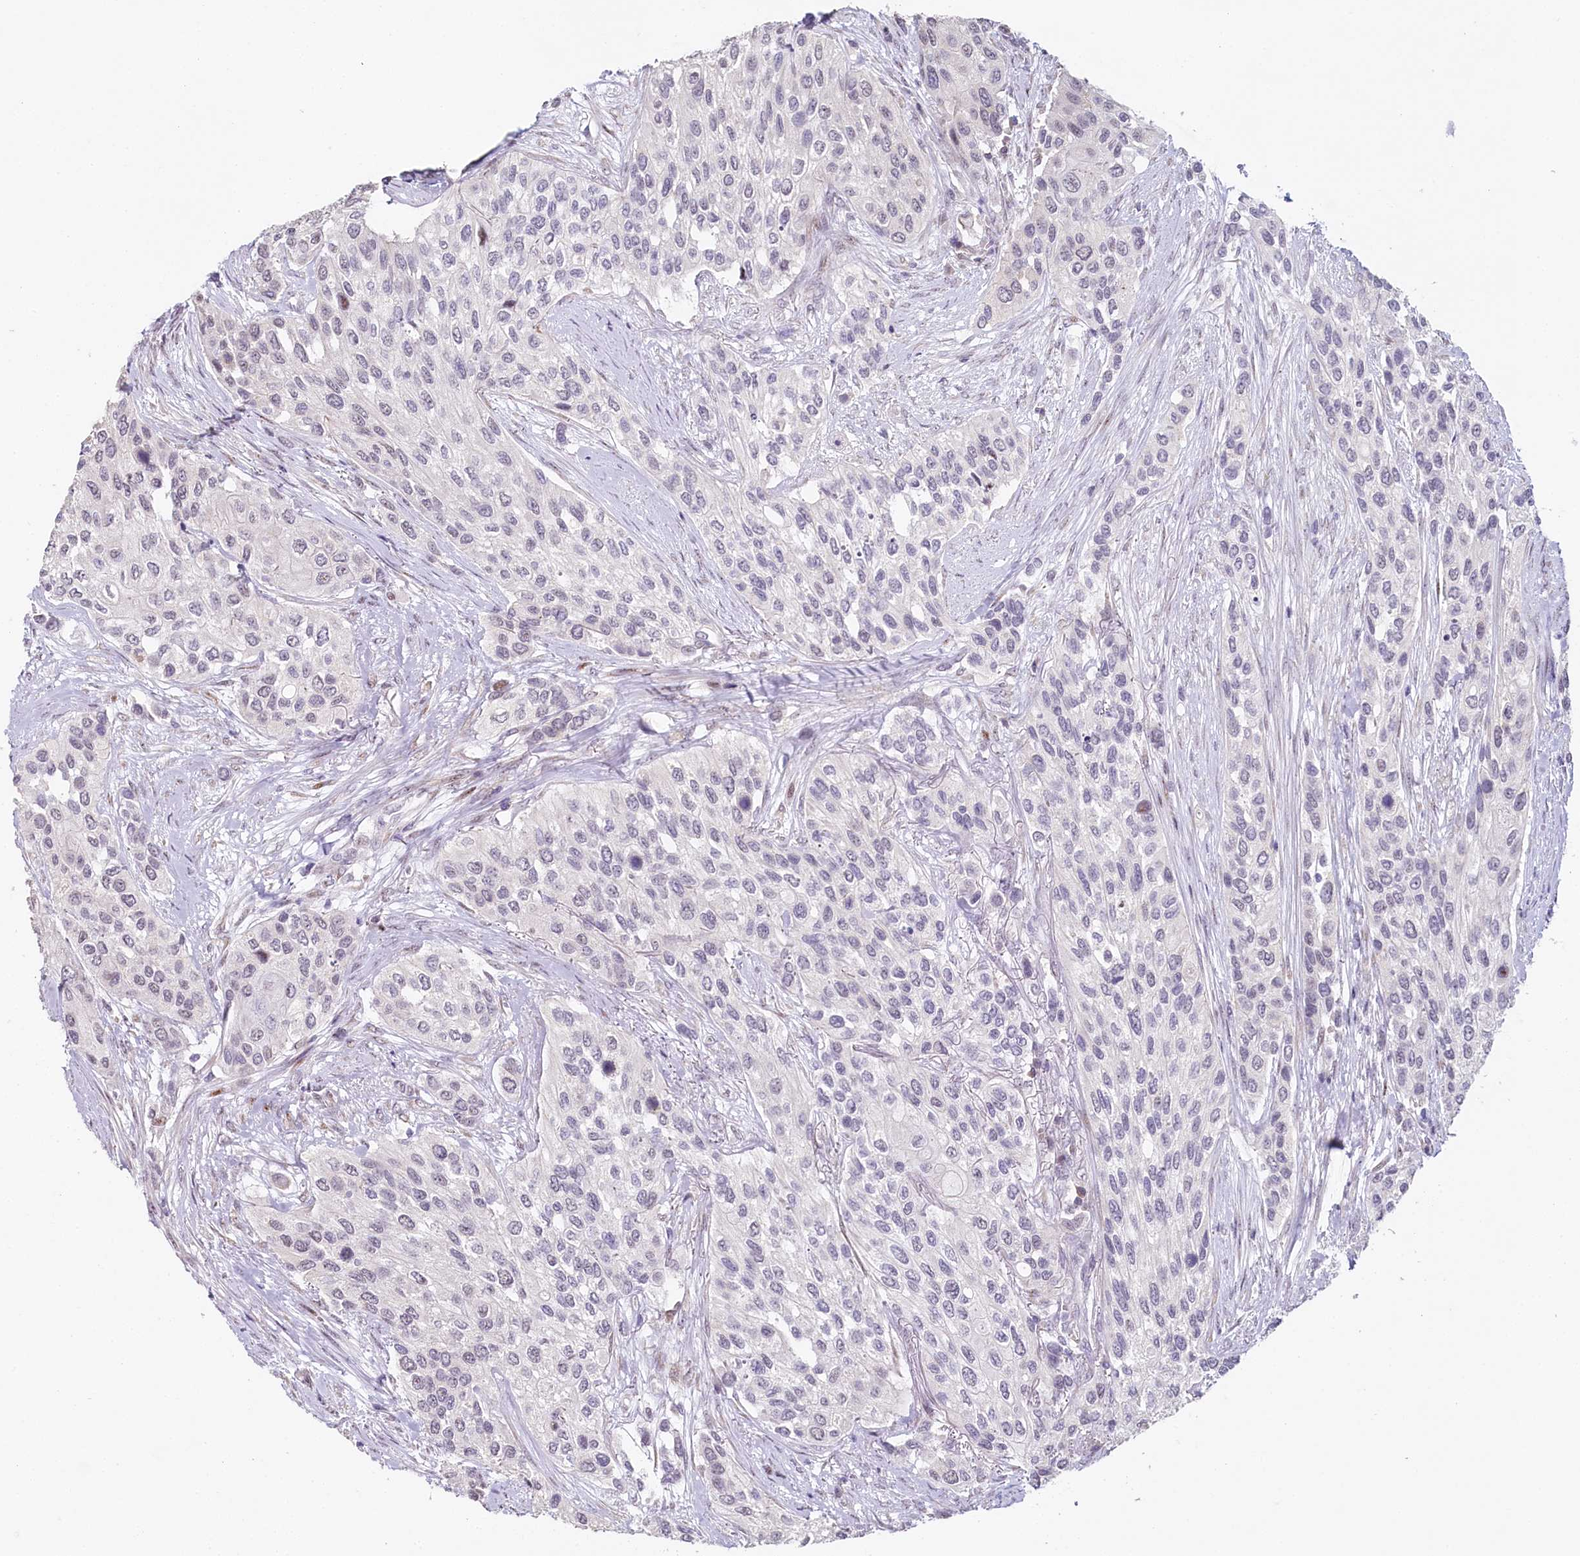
{"staining": {"intensity": "negative", "quantity": "none", "location": "none"}, "tissue": "urothelial cancer", "cell_type": "Tumor cells", "image_type": "cancer", "snomed": [{"axis": "morphology", "description": "Normal tissue, NOS"}, {"axis": "morphology", "description": "Urothelial carcinoma, High grade"}, {"axis": "topography", "description": "Vascular tissue"}, {"axis": "topography", "description": "Urinary bladder"}], "caption": "Micrograph shows no protein expression in tumor cells of high-grade urothelial carcinoma tissue.", "gene": "HPD", "patient": {"sex": "female", "age": 56}}